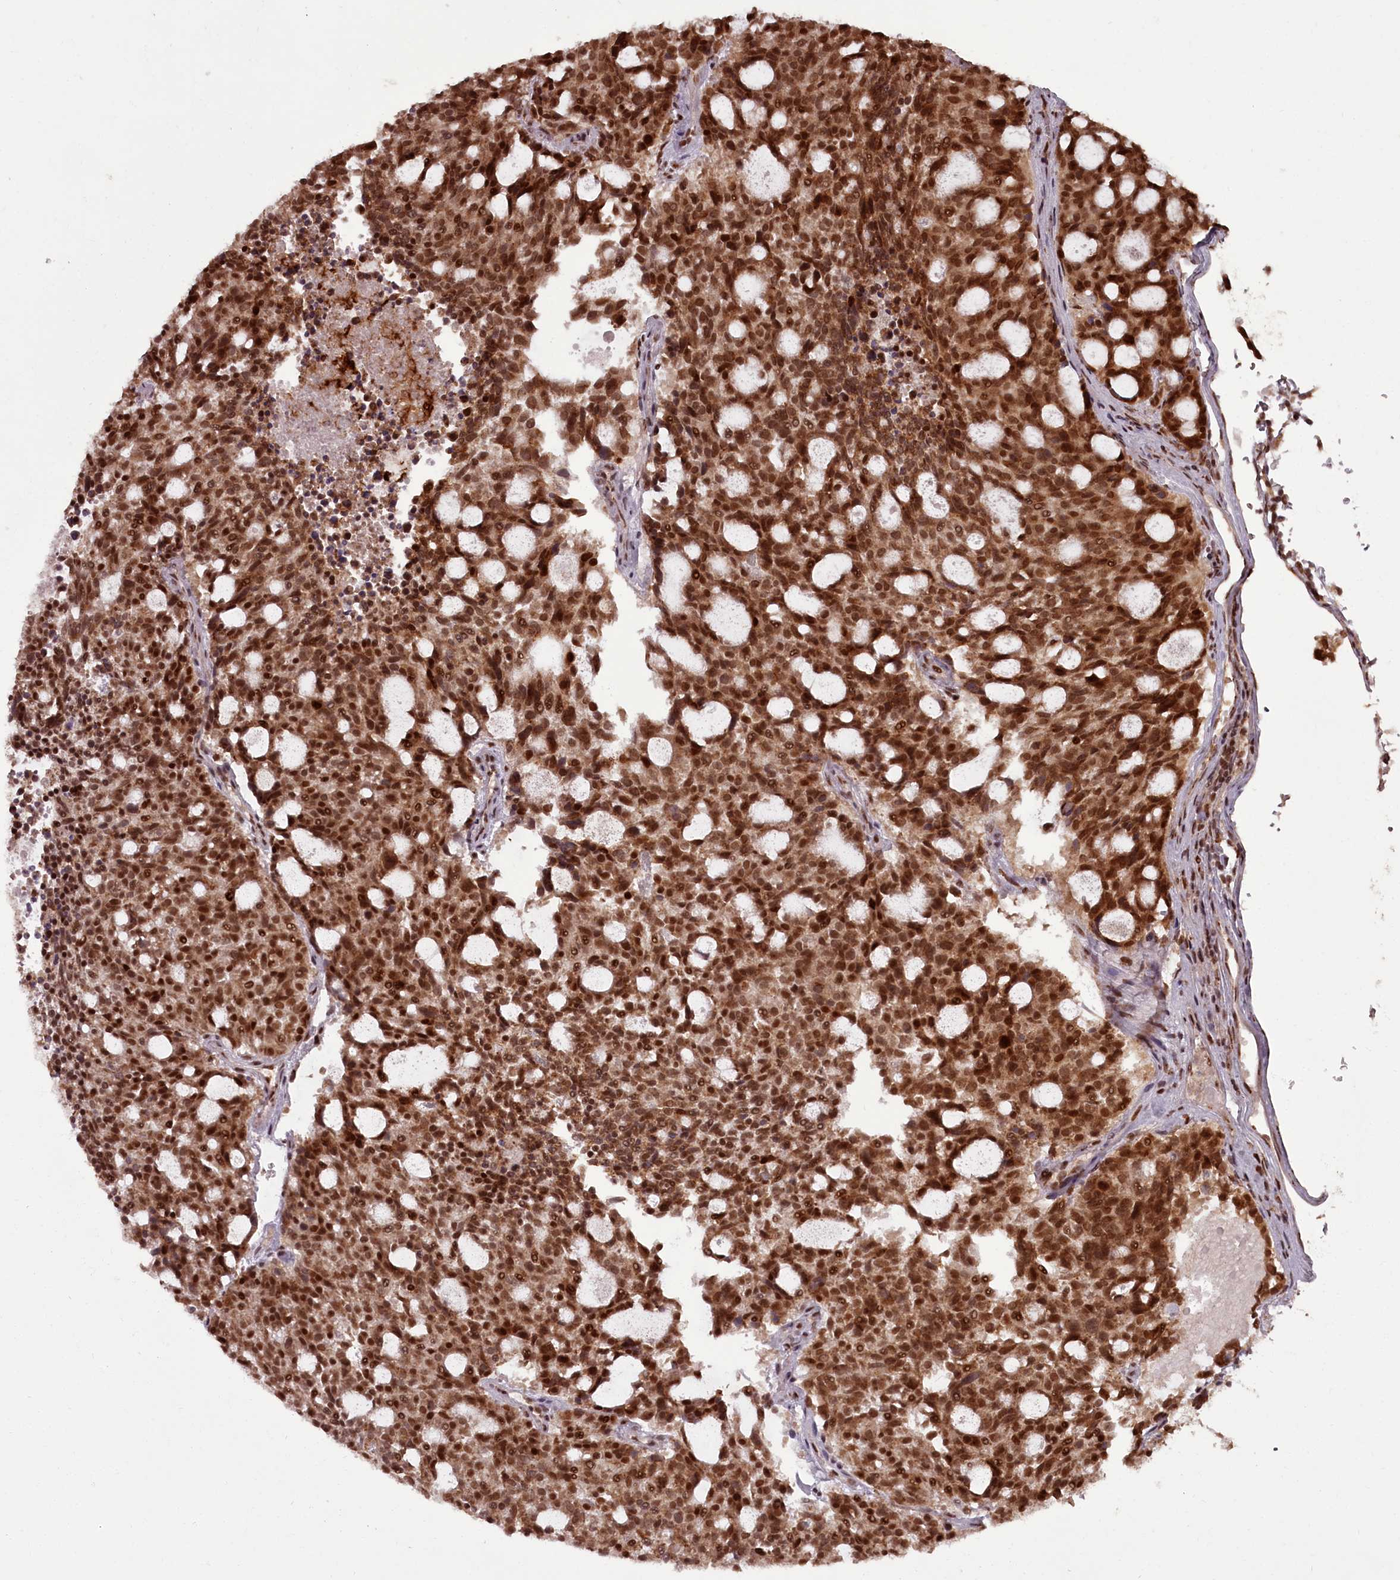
{"staining": {"intensity": "strong", "quantity": ">75%", "location": "nuclear"}, "tissue": "carcinoid", "cell_type": "Tumor cells", "image_type": "cancer", "snomed": [{"axis": "morphology", "description": "Carcinoid, malignant, NOS"}, {"axis": "topography", "description": "Pancreas"}], "caption": "Immunohistochemistry staining of carcinoid, which demonstrates high levels of strong nuclear staining in approximately >75% of tumor cells indicating strong nuclear protein positivity. The staining was performed using DAB (brown) for protein detection and nuclei were counterstained in hematoxylin (blue).", "gene": "CEP83", "patient": {"sex": "female", "age": 54}}